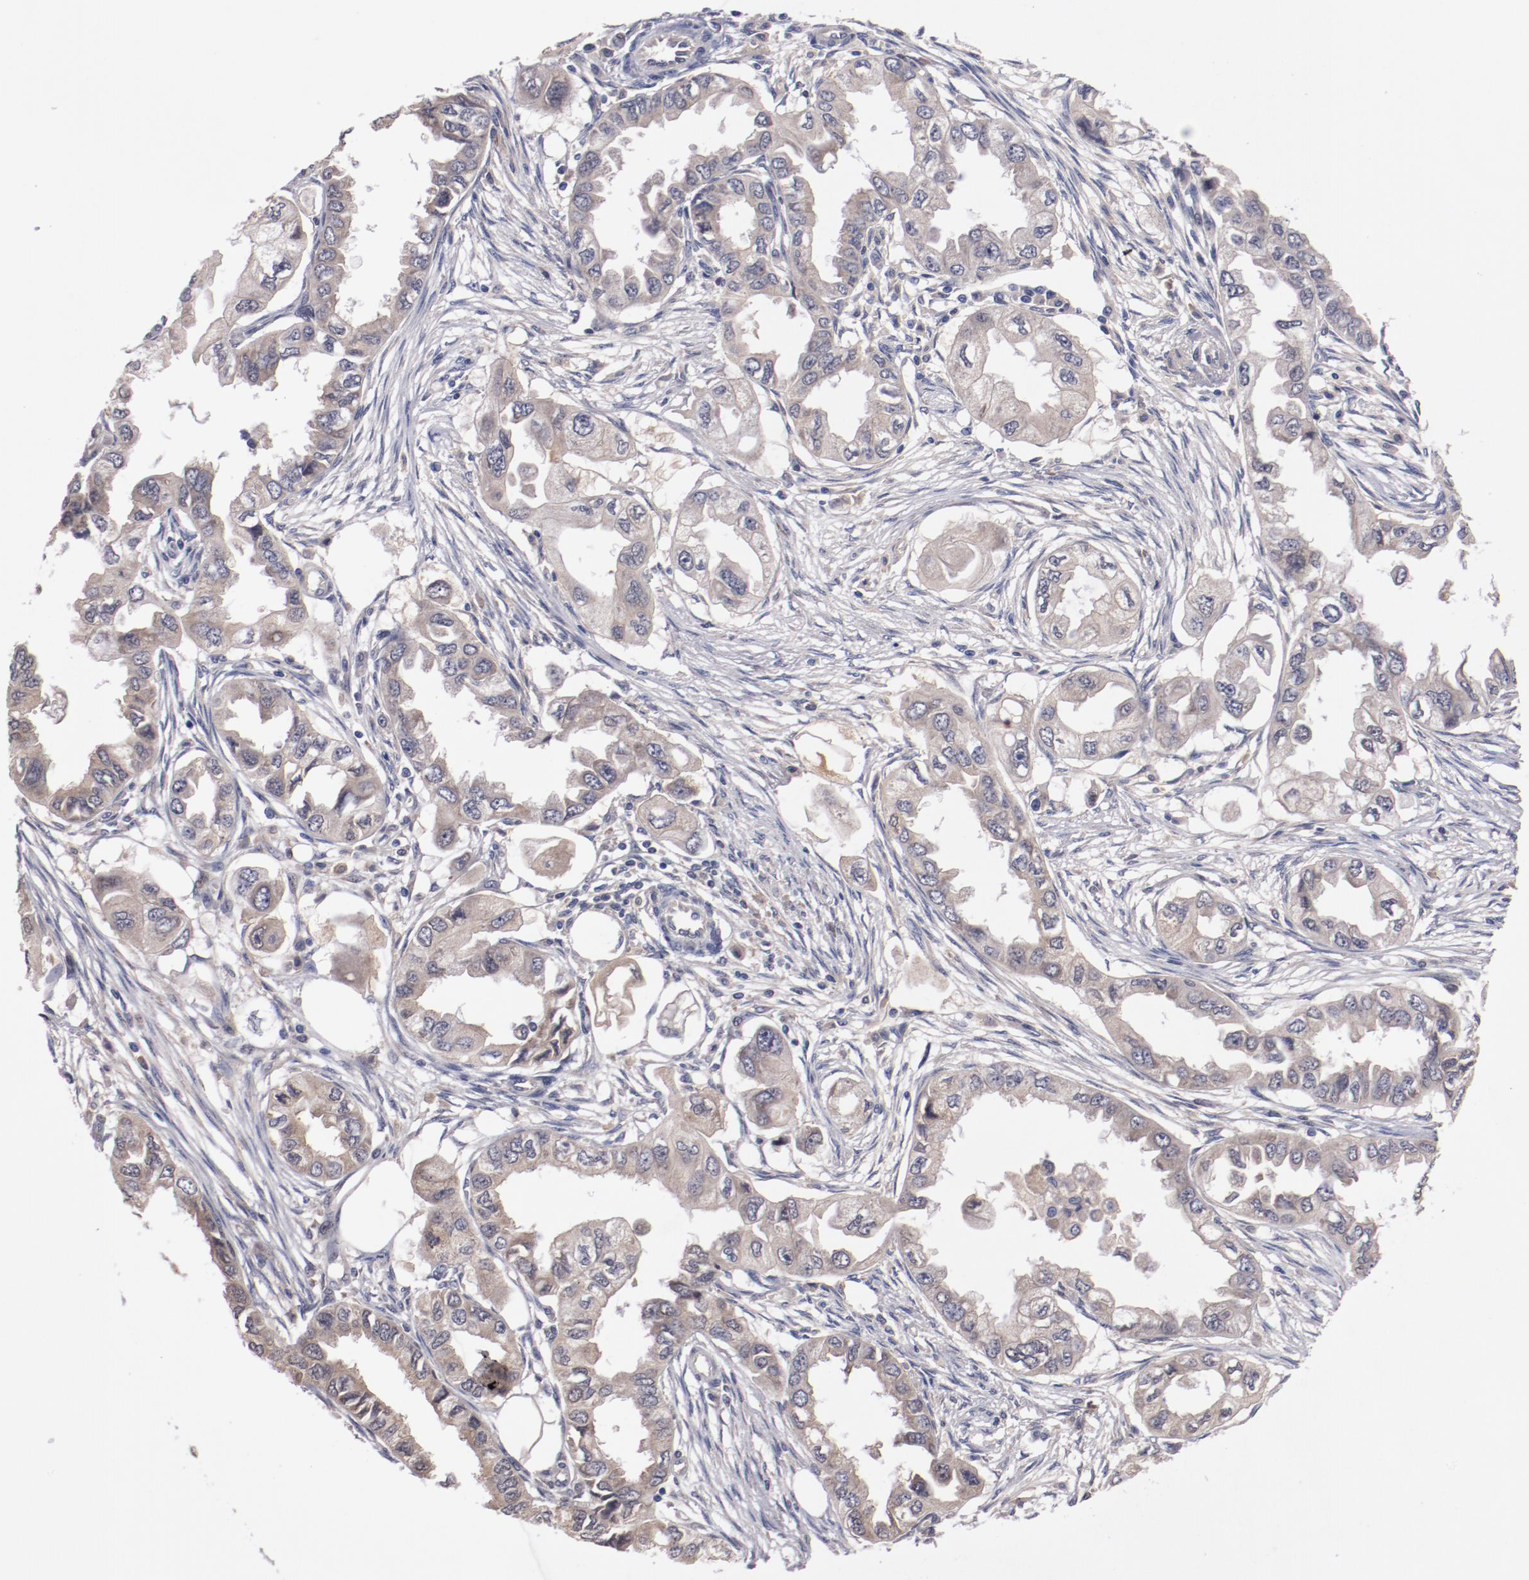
{"staining": {"intensity": "weak", "quantity": ">75%", "location": "cytoplasmic/membranous"}, "tissue": "endometrial cancer", "cell_type": "Tumor cells", "image_type": "cancer", "snomed": [{"axis": "morphology", "description": "Adenocarcinoma, NOS"}, {"axis": "topography", "description": "Endometrium"}], "caption": "Protein staining by immunohistochemistry (IHC) displays weak cytoplasmic/membranous positivity in about >75% of tumor cells in endometrial adenocarcinoma.", "gene": "FAM81A", "patient": {"sex": "female", "age": 67}}